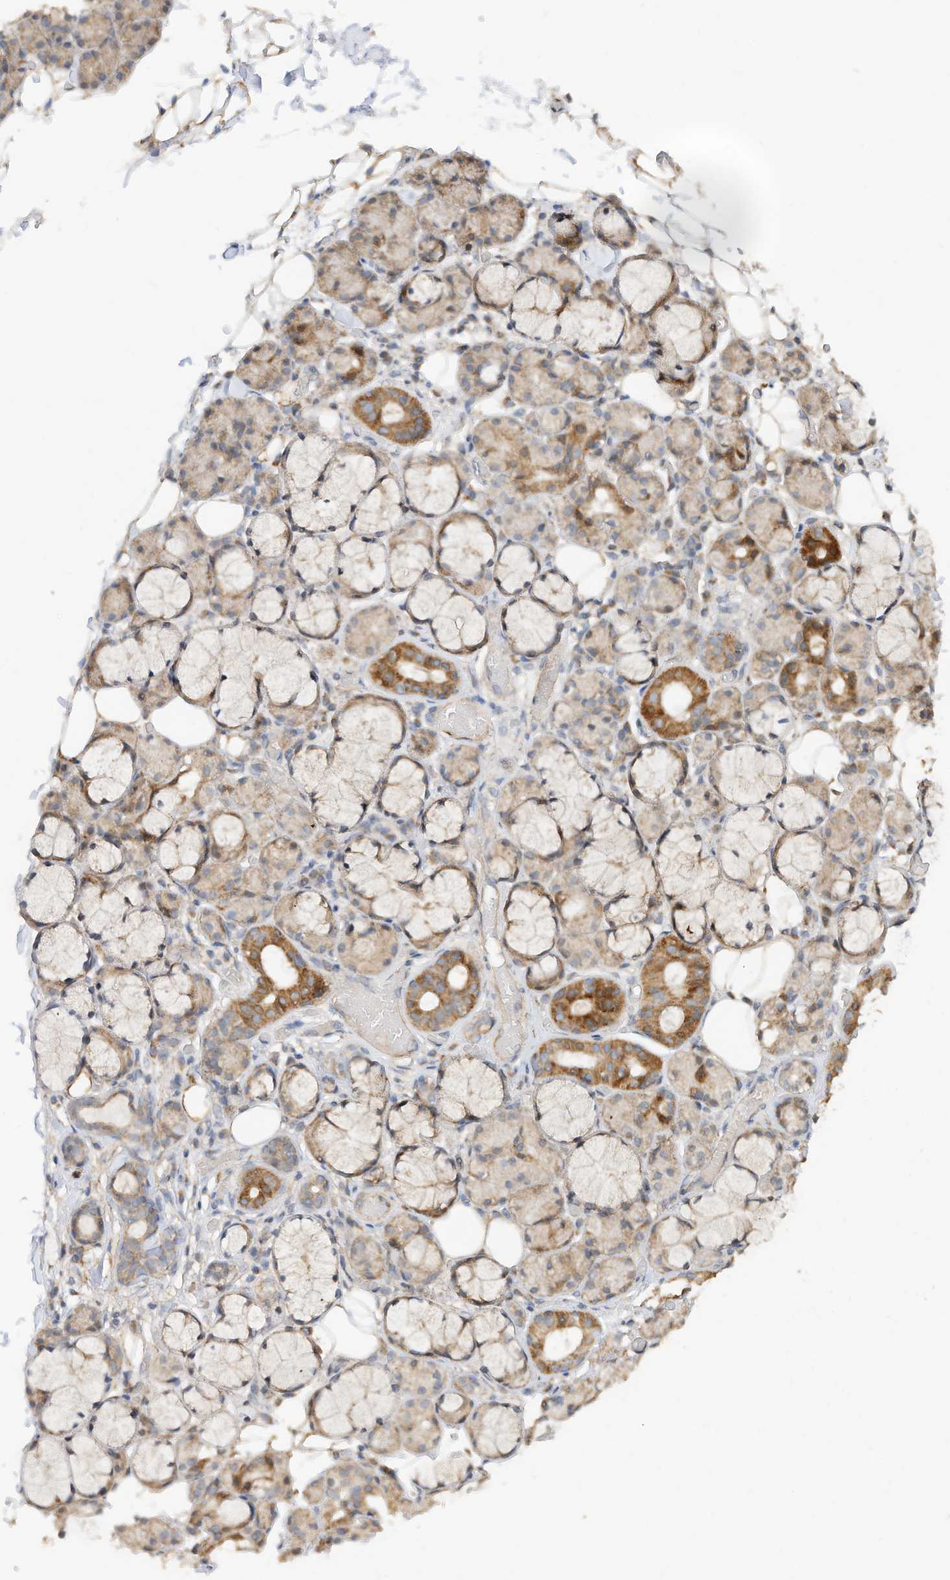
{"staining": {"intensity": "moderate", "quantity": "<25%", "location": "cytoplasmic/membranous"}, "tissue": "salivary gland", "cell_type": "Glandular cells", "image_type": "normal", "snomed": [{"axis": "morphology", "description": "Normal tissue, NOS"}, {"axis": "topography", "description": "Salivary gland"}], "caption": "Salivary gland stained for a protein displays moderate cytoplasmic/membranous positivity in glandular cells. Nuclei are stained in blue.", "gene": "CAGE1", "patient": {"sex": "male", "age": 63}}